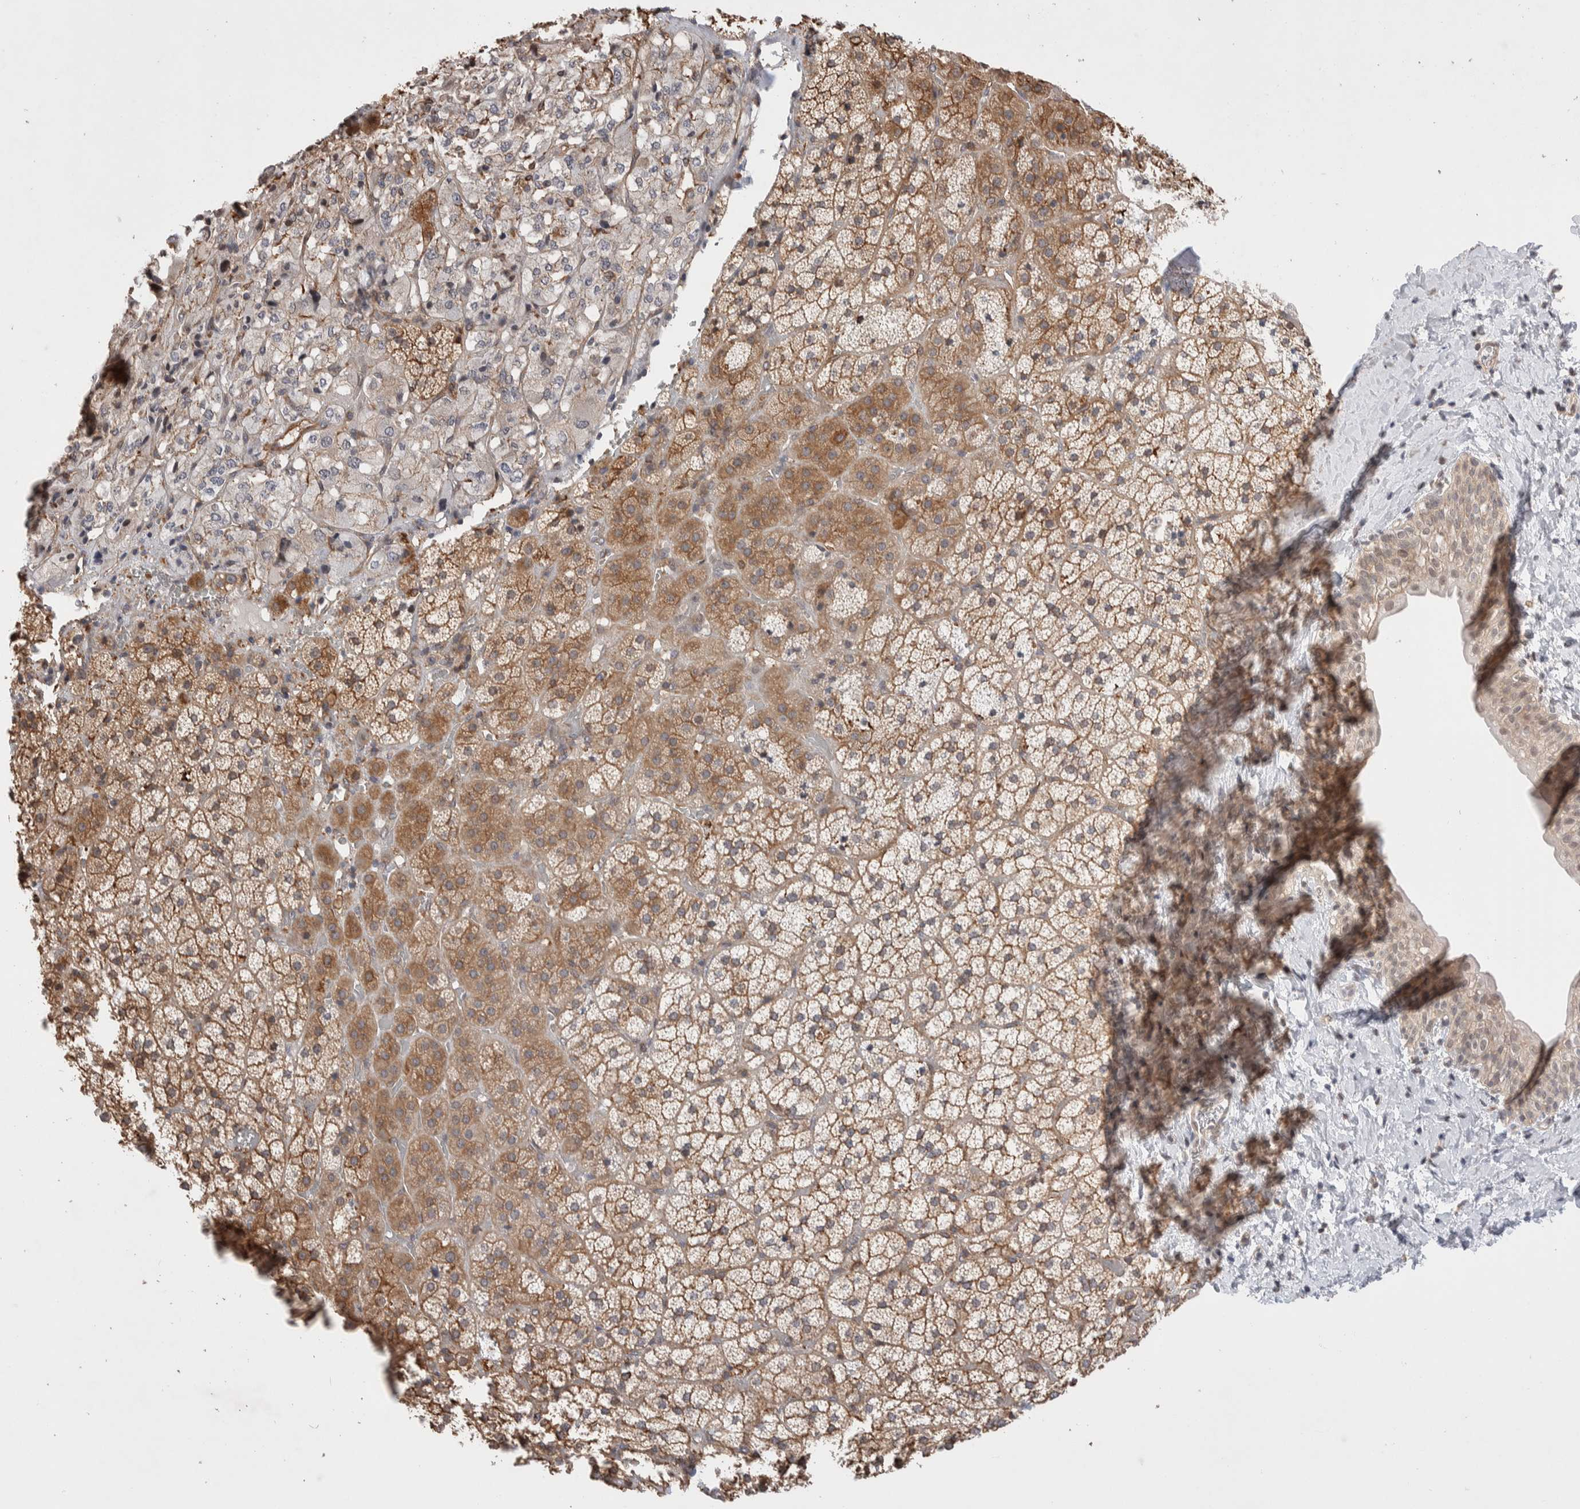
{"staining": {"intensity": "moderate", "quantity": ">75%", "location": "cytoplasmic/membranous,nuclear"}, "tissue": "adrenal gland", "cell_type": "Glandular cells", "image_type": "normal", "snomed": [{"axis": "morphology", "description": "Normal tissue, NOS"}, {"axis": "topography", "description": "Adrenal gland"}], "caption": "Protein expression analysis of normal adrenal gland demonstrates moderate cytoplasmic/membranous,nuclear expression in approximately >75% of glandular cells. Immunohistochemistry (ihc) stains the protein of interest in brown and the nuclei are stained blue.", "gene": "ZNF704", "patient": {"sex": "female", "age": 44}}